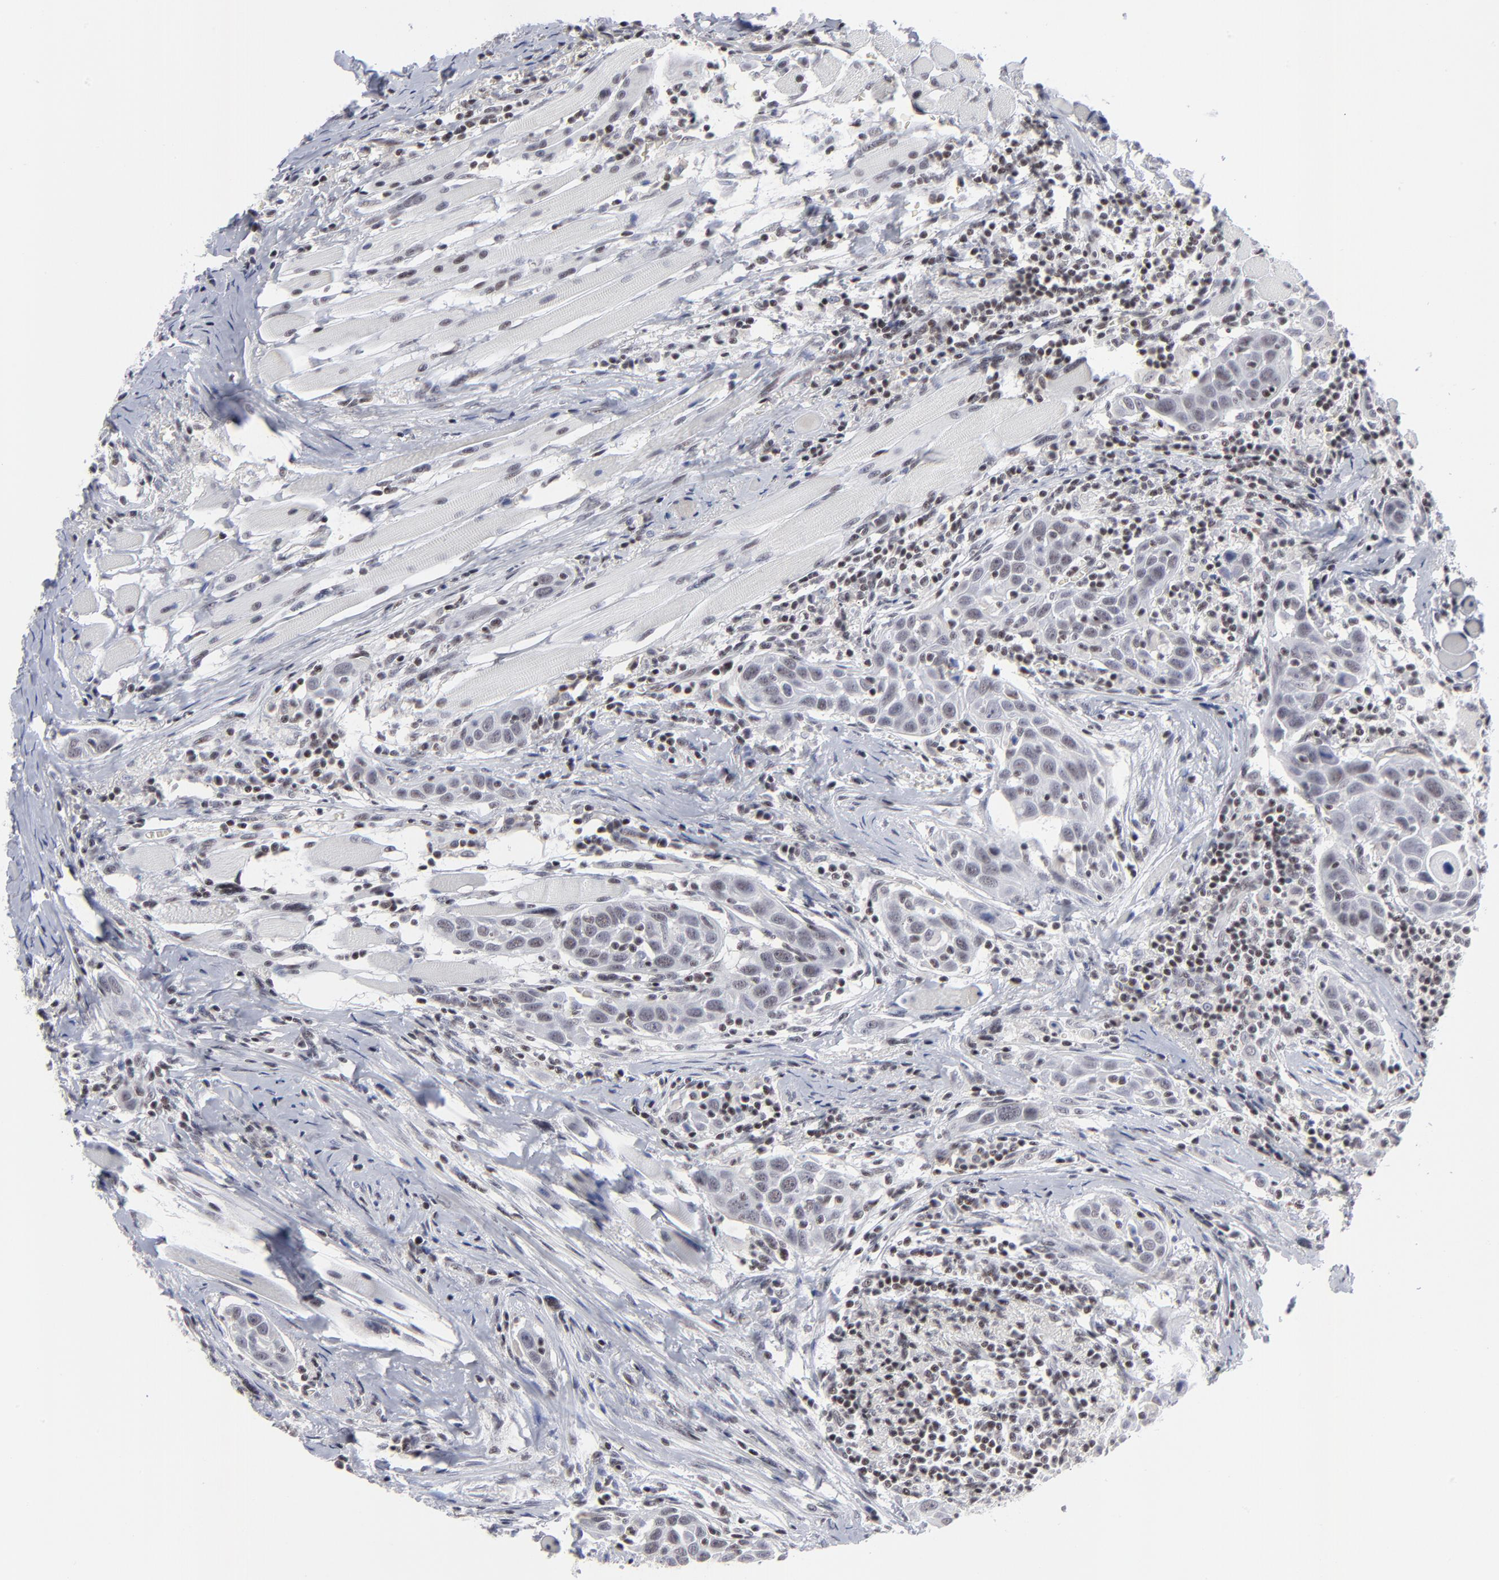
{"staining": {"intensity": "weak", "quantity": "<25%", "location": "nuclear"}, "tissue": "head and neck cancer", "cell_type": "Tumor cells", "image_type": "cancer", "snomed": [{"axis": "morphology", "description": "Squamous cell carcinoma, NOS"}, {"axis": "topography", "description": "Oral tissue"}, {"axis": "topography", "description": "Head-Neck"}], "caption": "Protein analysis of head and neck squamous cell carcinoma shows no significant staining in tumor cells.", "gene": "SP2", "patient": {"sex": "female", "age": 50}}